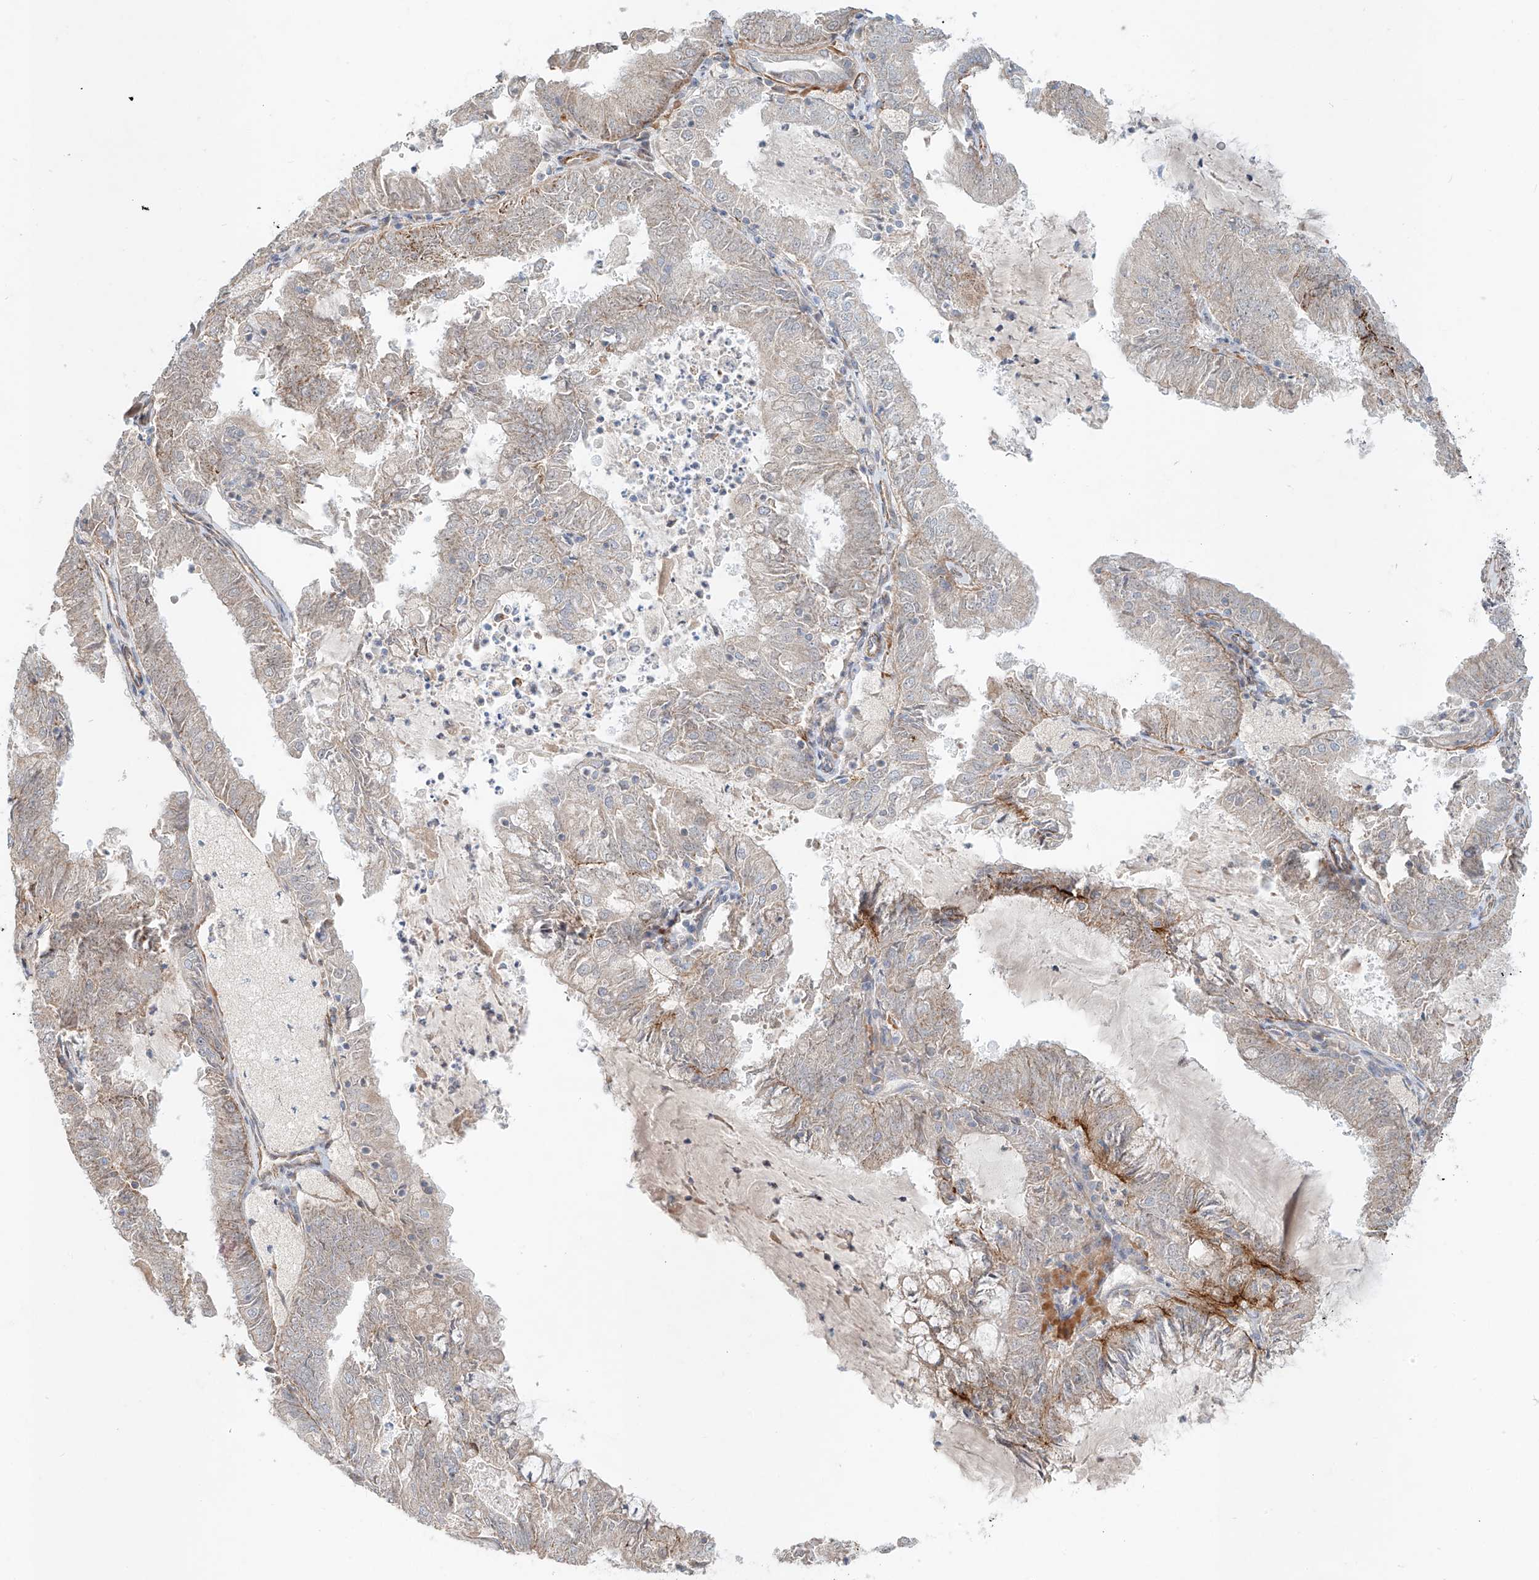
{"staining": {"intensity": "weak", "quantity": "25%-75%", "location": "cytoplasmic/membranous"}, "tissue": "endometrial cancer", "cell_type": "Tumor cells", "image_type": "cancer", "snomed": [{"axis": "morphology", "description": "Adenocarcinoma, NOS"}, {"axis": "topography", "description": "Endometrium"}], "caption": "Endometrial cancer stained for a protein reveals weak cytoplasmic/membranous positivity in tumor cells.", "gene": "AJM1", "patient": {"sex": "female", "age": 57}}